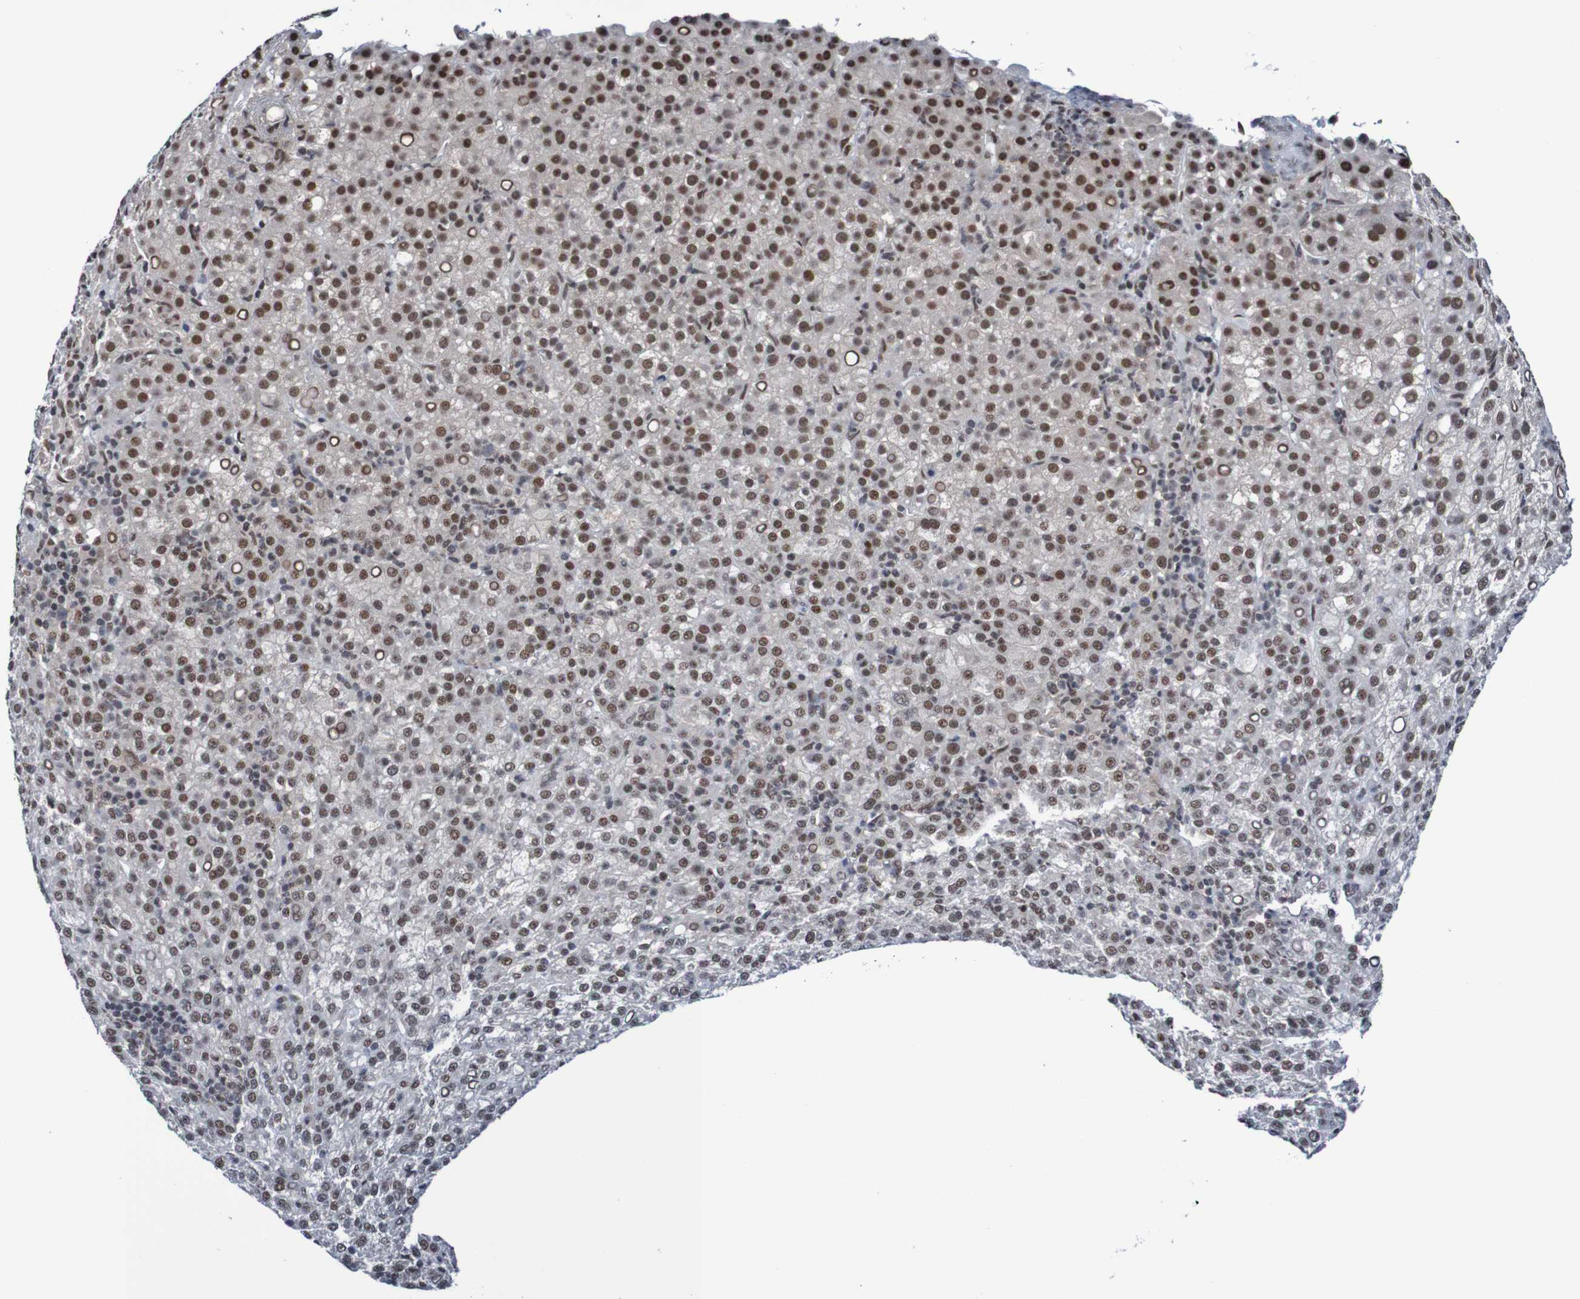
{"staining": {"intensity": "strong", "quantity": ">75%", "location": "nuclear"}, "tissue": "liver cancer", "cell_type": "Tumor cells", "image_type": "cancer", "snomed": [{"axis": "morphology", "description": "Carcinoma, Hepatocellular, NOS"}, {"axis": "topography", "description": "Liver"}], "caption": "Immunohistochemistry (DAB (3,3'-diaminobenzidine)) staining of liver hepatocellular carcinoma shows strong nuclear protein expression in approximately >75% of tumor cells. The protein is shown in brown color, while the nuclei are stained blue.", "gene": "CDC5L", "patient": {"sex": "female", "age": 58}}